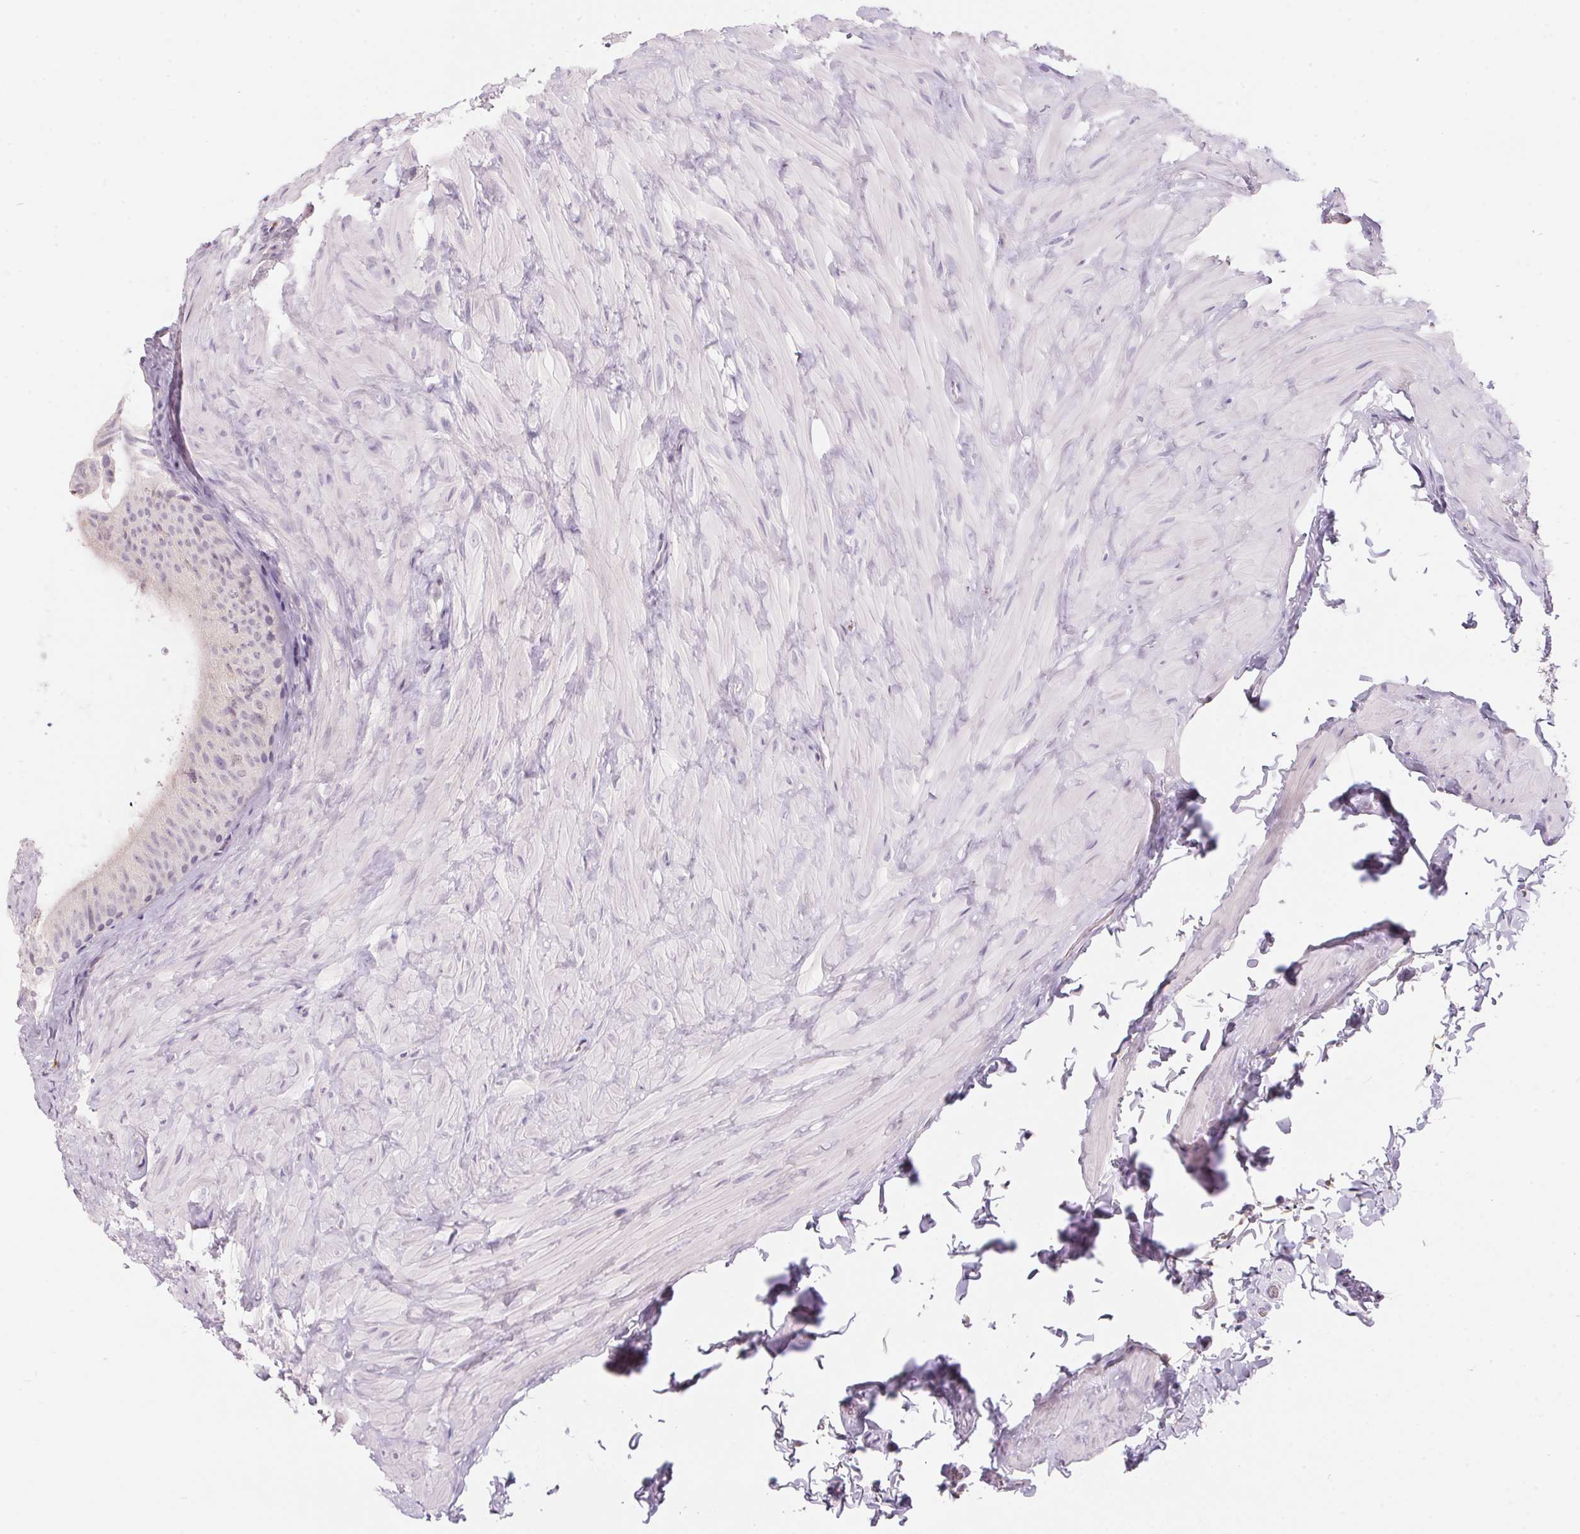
{"staining": {"intensity": "negative", "quantity": "none", "location": "none"}, "tissue": "epididymis", "cell_type": "Glandular cells", "image_type": "normal", "snomed": [{"axis": "morphology", "description": "Normal tissue, NOS"}, {"axis": "topography", "description": "Epididymis, spermatic cord, NOS"}, {"axis": "topography", "description": "Epididymis"}], "caption": "Immunohistochemical staining of unremarkable human epididymis shows no significant expression in glandular cells. (DAB immunohistochemistry (IHC) with hematoxylin counter stain).", "gene": "SERPINB1", "patient": {"sex": "male", "age": 31}}